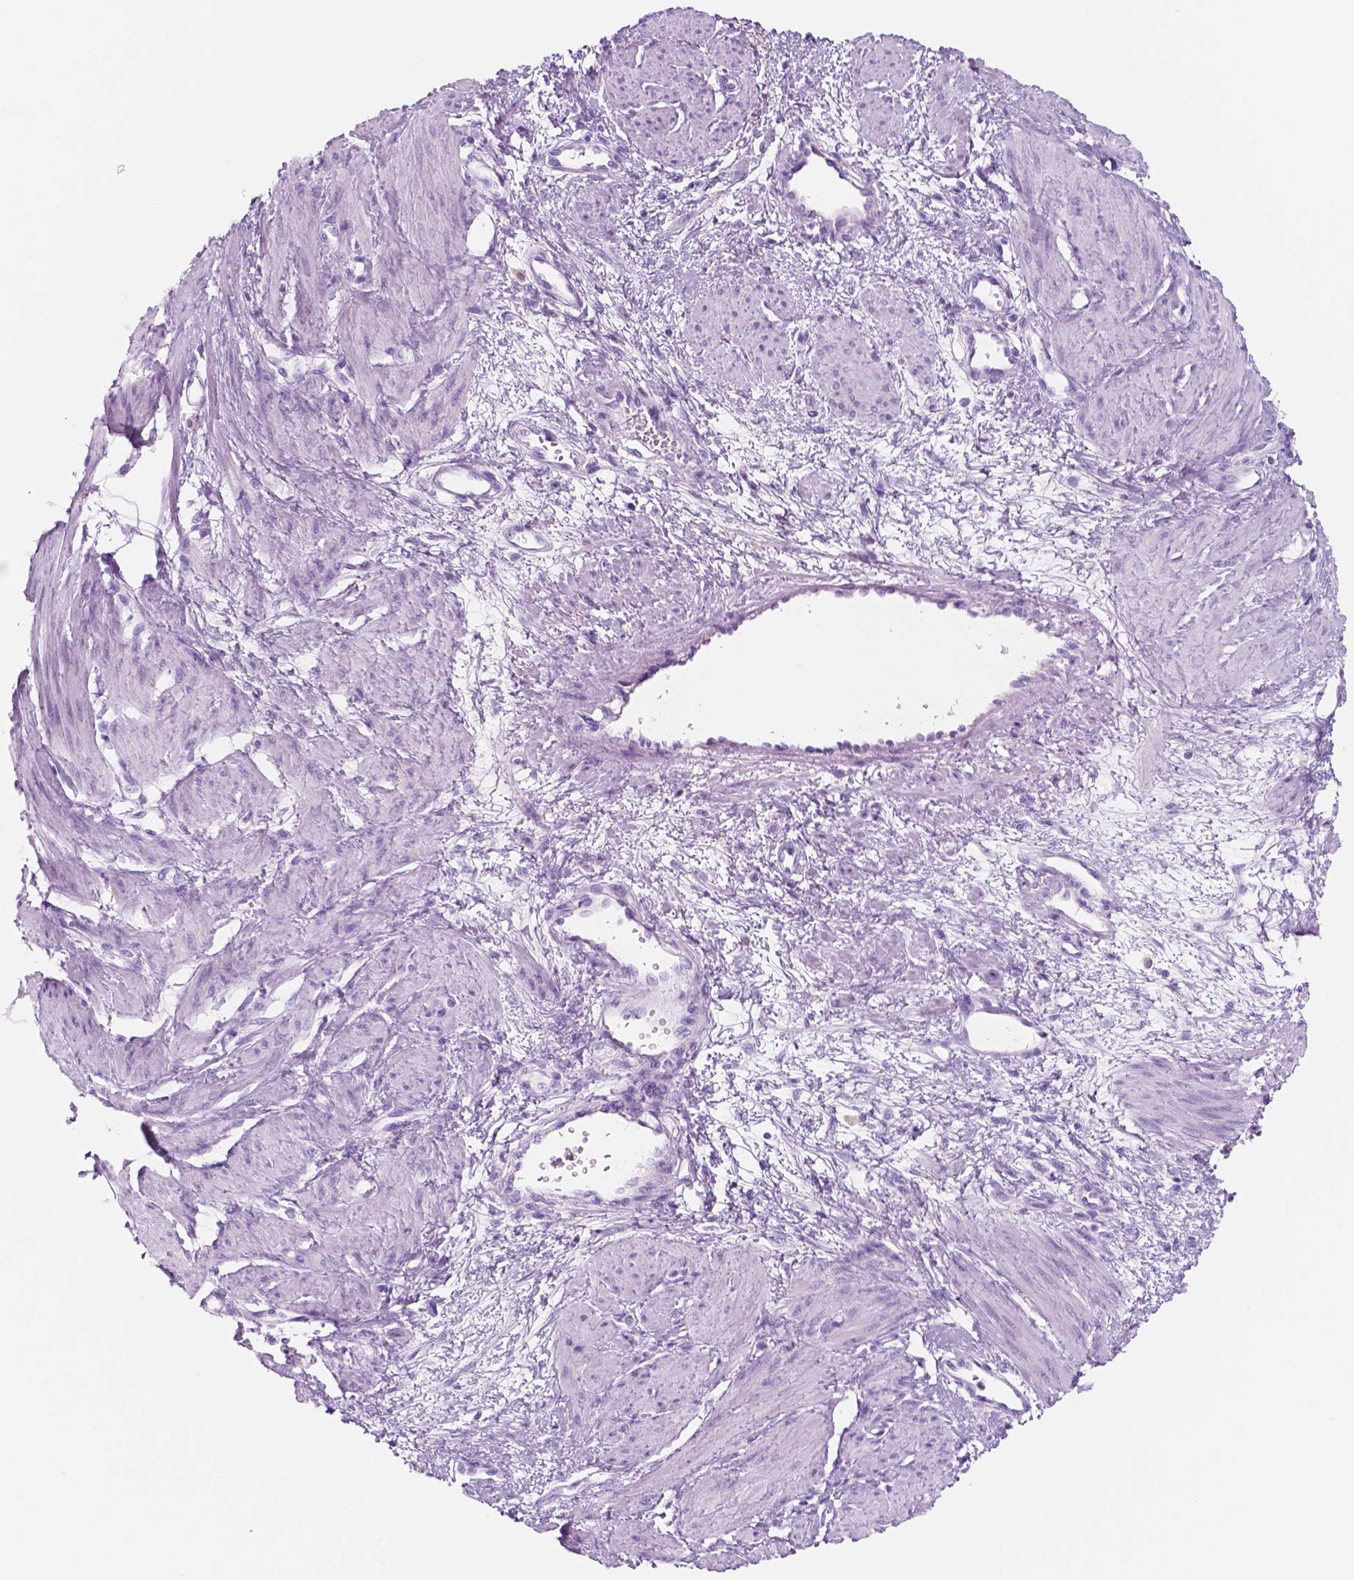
{"staining": {"intensity": "negative", "quantity": "none", "location": "none"}, "tissue": "smooth muscle", "cell_type": "Smooth muscle cells", "image_type": "normal", "snomed": [{"axis": "morphology", "description": "Normal tissue, NOS"}, {"axis": "topography", "description": "Smooth muscle"}, {"axis": "topography", "description": "Uterus"}], "caption": "Immunohistochemistry (IHC) histopathology image of unremarkable smooth muscle: smooth muscle stained with DAB reveals no significant protein positivity in smooth muscle cells.", "gene": "CUZD1", "patient": {"sex": "female", "age": 39}}